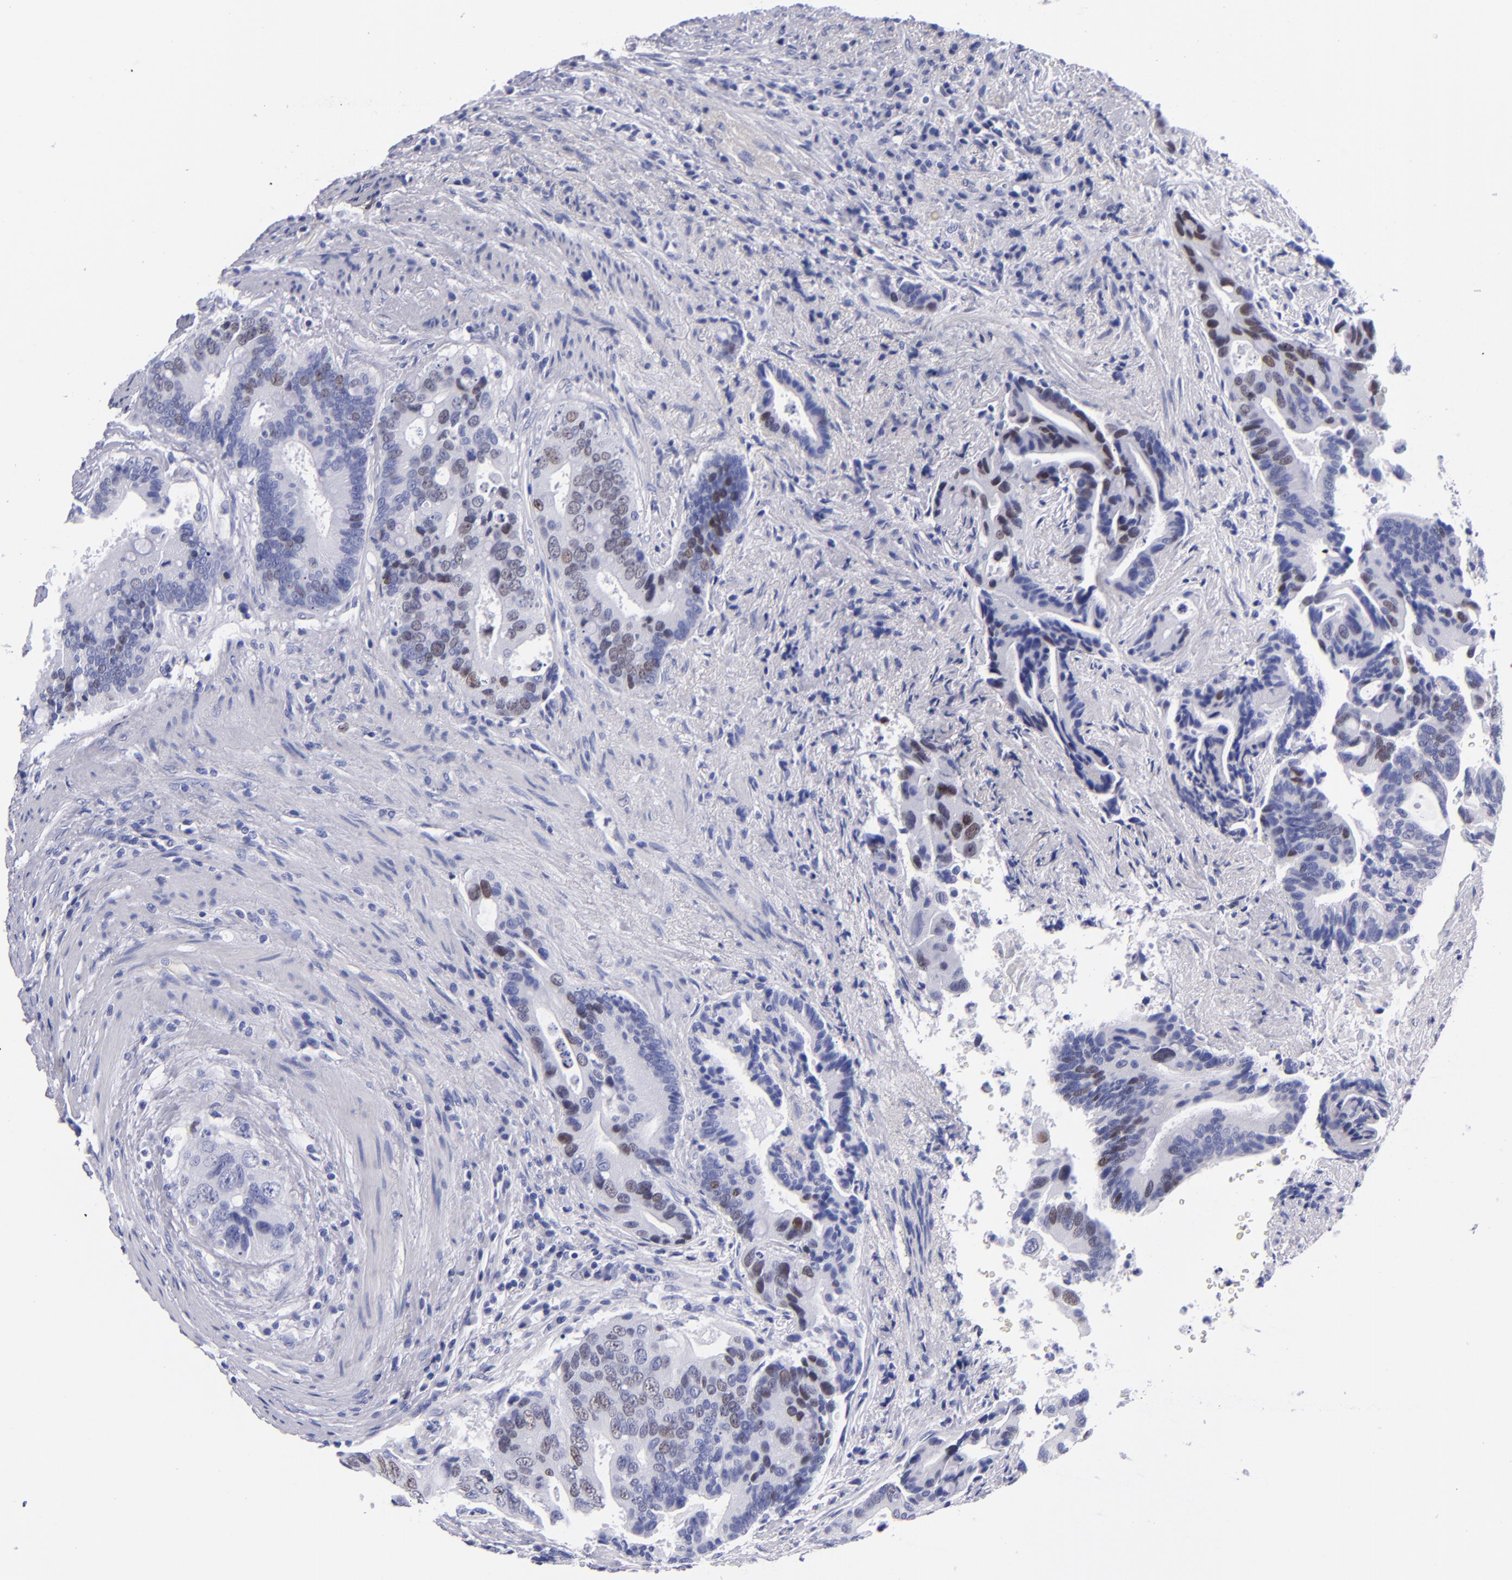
{"staining": {"intensity": "moderate", "quantity": "<25%", "location": "nuclear"}, "tissue": "colorectal cancer", "cell_type": "Tumor cells", "image_type": "cancer", "snomed": [{"axis": "morphology", "description": "Adenocarcinoma, NOS"}, {"axis": "topography", "description": "Rectum"}], "caption": "Adenocarcinoma (colorectal) stained for a protein (brown) shows moderate nuclear positive positivity in about <25% of tumor cells.", "gene": "MCM7", "patient": {"sex": "female", "age": 67}}